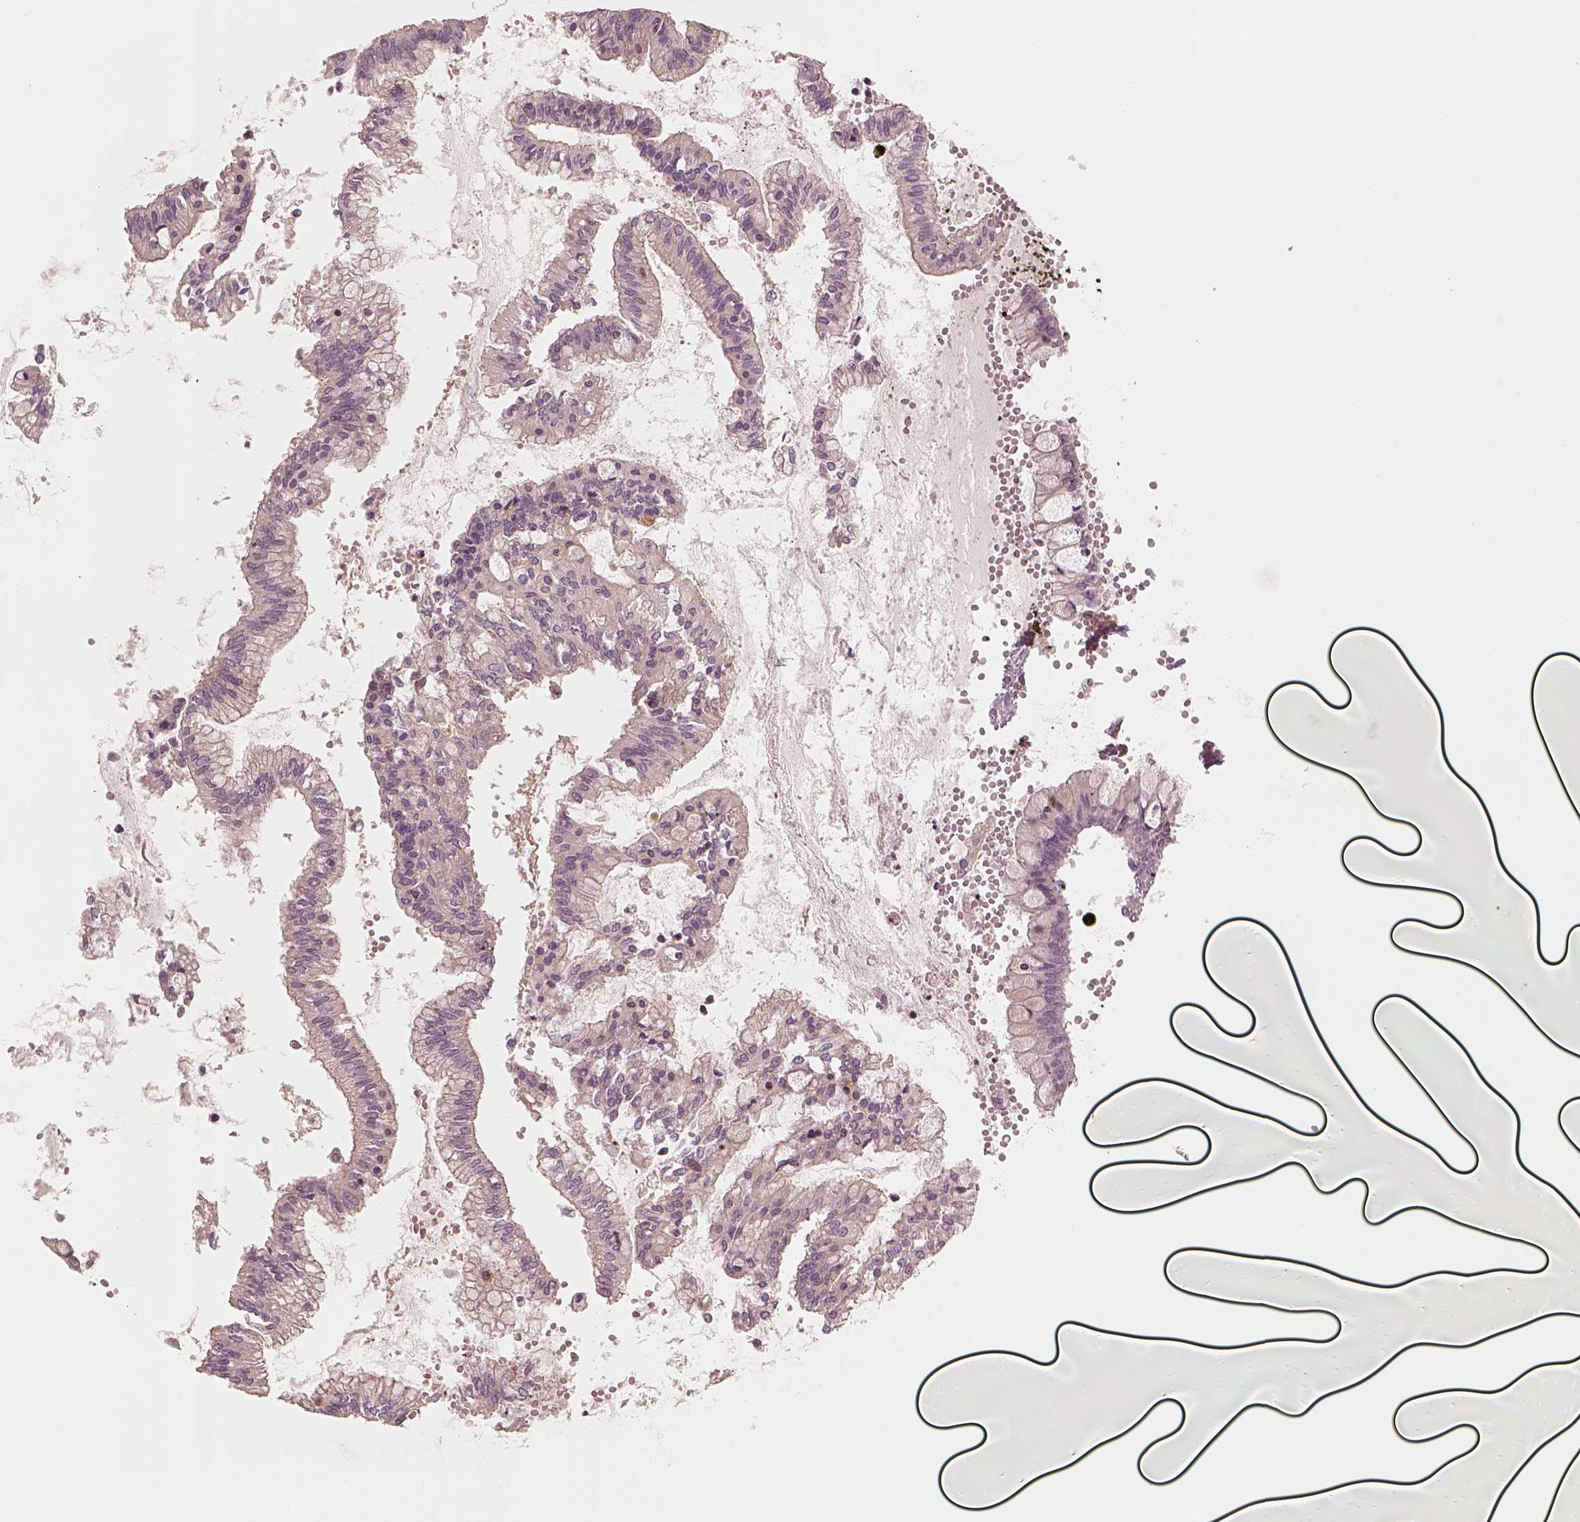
{"staining": {"intensity": "negative", "quantity": "none", "location": "none"}, "tissue": "ovarian cancer", "cell_type": "Tumor cells", "image_type": "cancer", "snomed": [{"axis": "morphology", "description": "Cystadenocarcinoma, mucinous, NOS"}, {"axis": "topography", "description": "Ovary"}], "caption": "DAB (3,3'-diaminobenzidine) immunohistochemical staining of human ovarian cancer exhibits no significant expression in tumor cells. Brightfield microscopy of immunohistochemistry stained with DAB (brown) and hematoxylin (blue), captured at high magnification.", "gene": "FAM107B", "patient": {"sex": "female", "age": 67}}